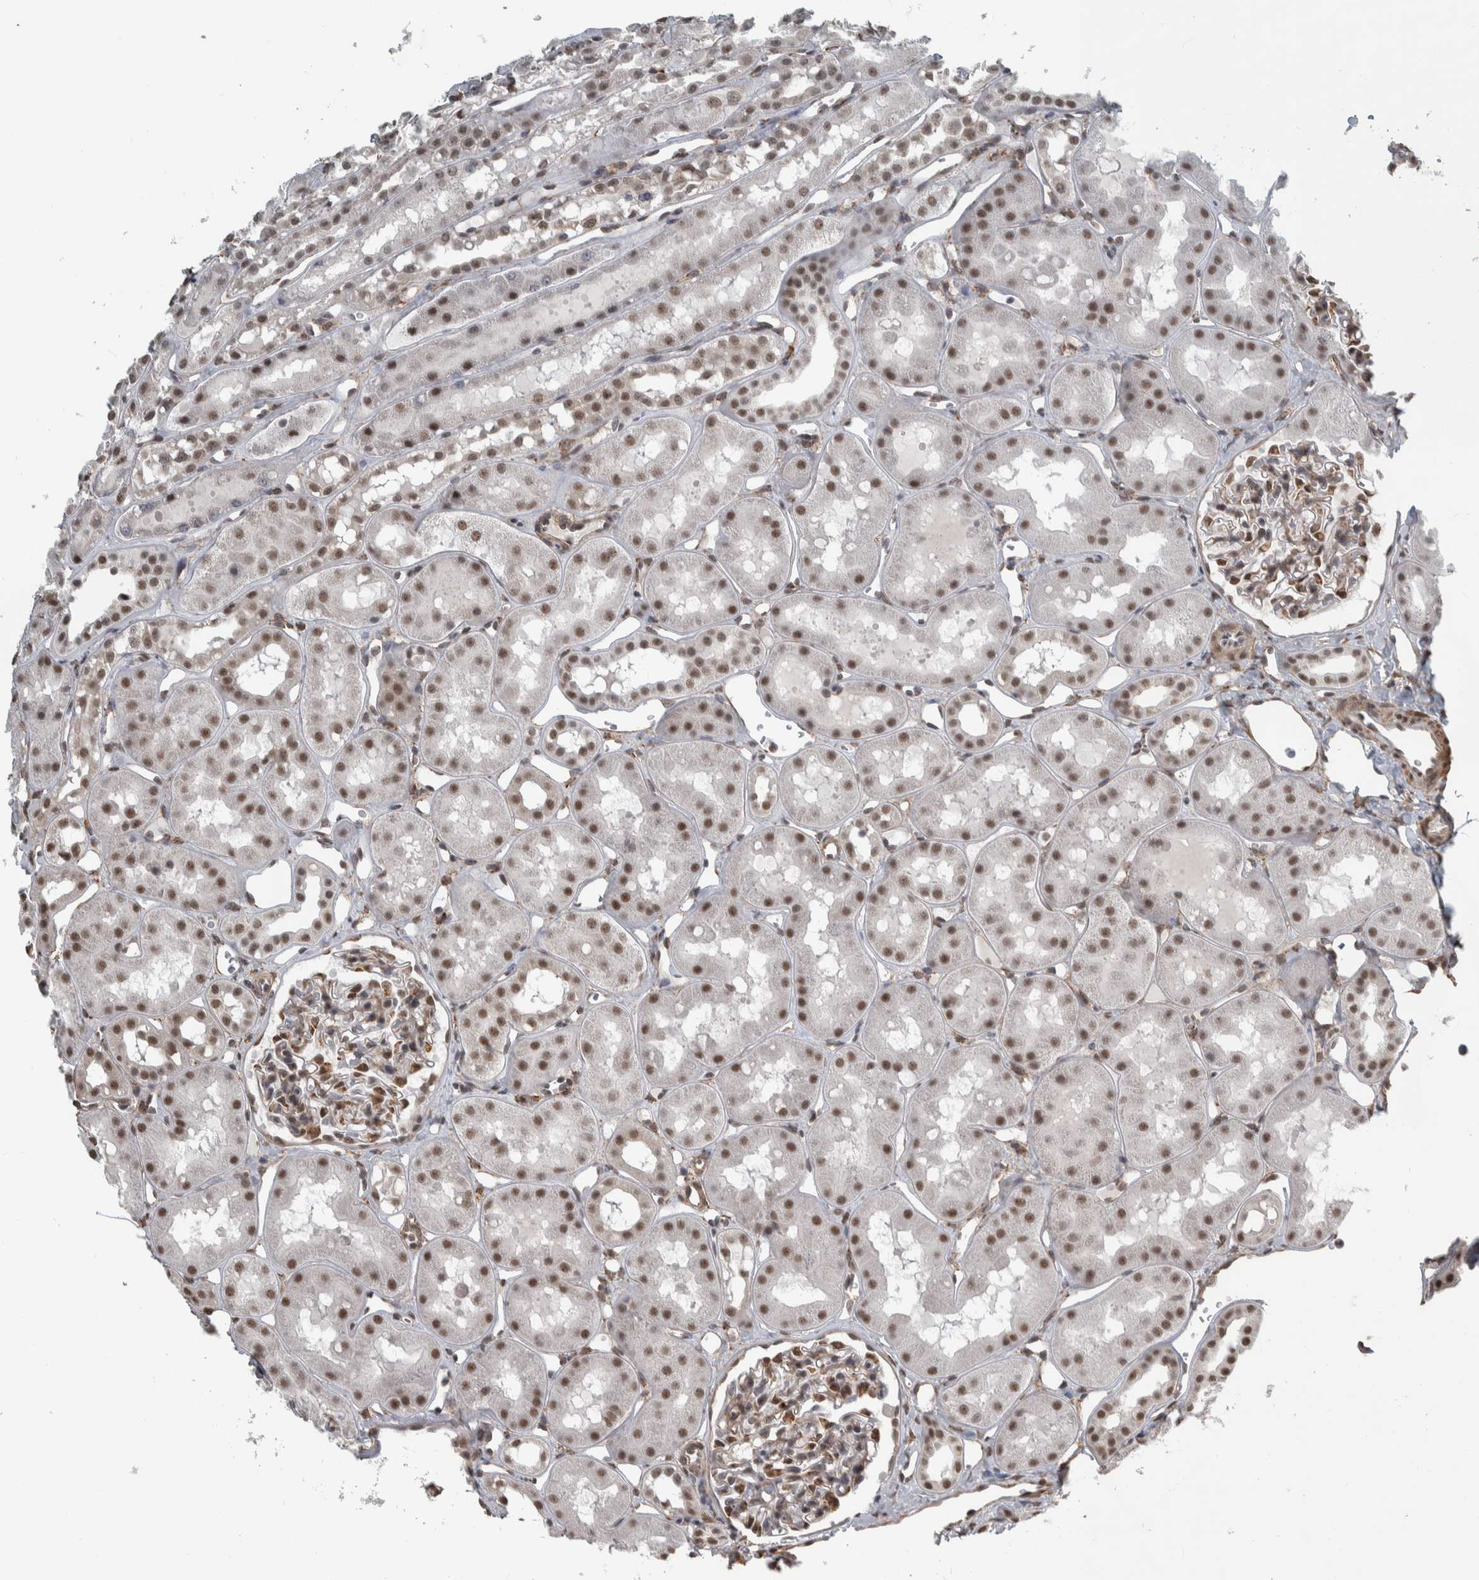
{"staining": {"intensity": "moderate", "quantity": "25%-75%", "location": "cytoplasmic/membranous,nuclear"}, "tissue": "kidney", "cell_type": "Cells in glomeruli", "image_type": "normal", "snomed": [{"axis": "morphology", "description": "Normal tissue, NOS"}, {"axis": "topography", "description": "Kidney"}], "caption": "About 25%-75% of cells in glomeruli in normal human kidney show moderate cytoplasmic/membranous,nuclear protein positivity as visualized by brown immunohistochemical staining.", "gene": "DDX42", "patient": {"sex": "male", "age": 16}}